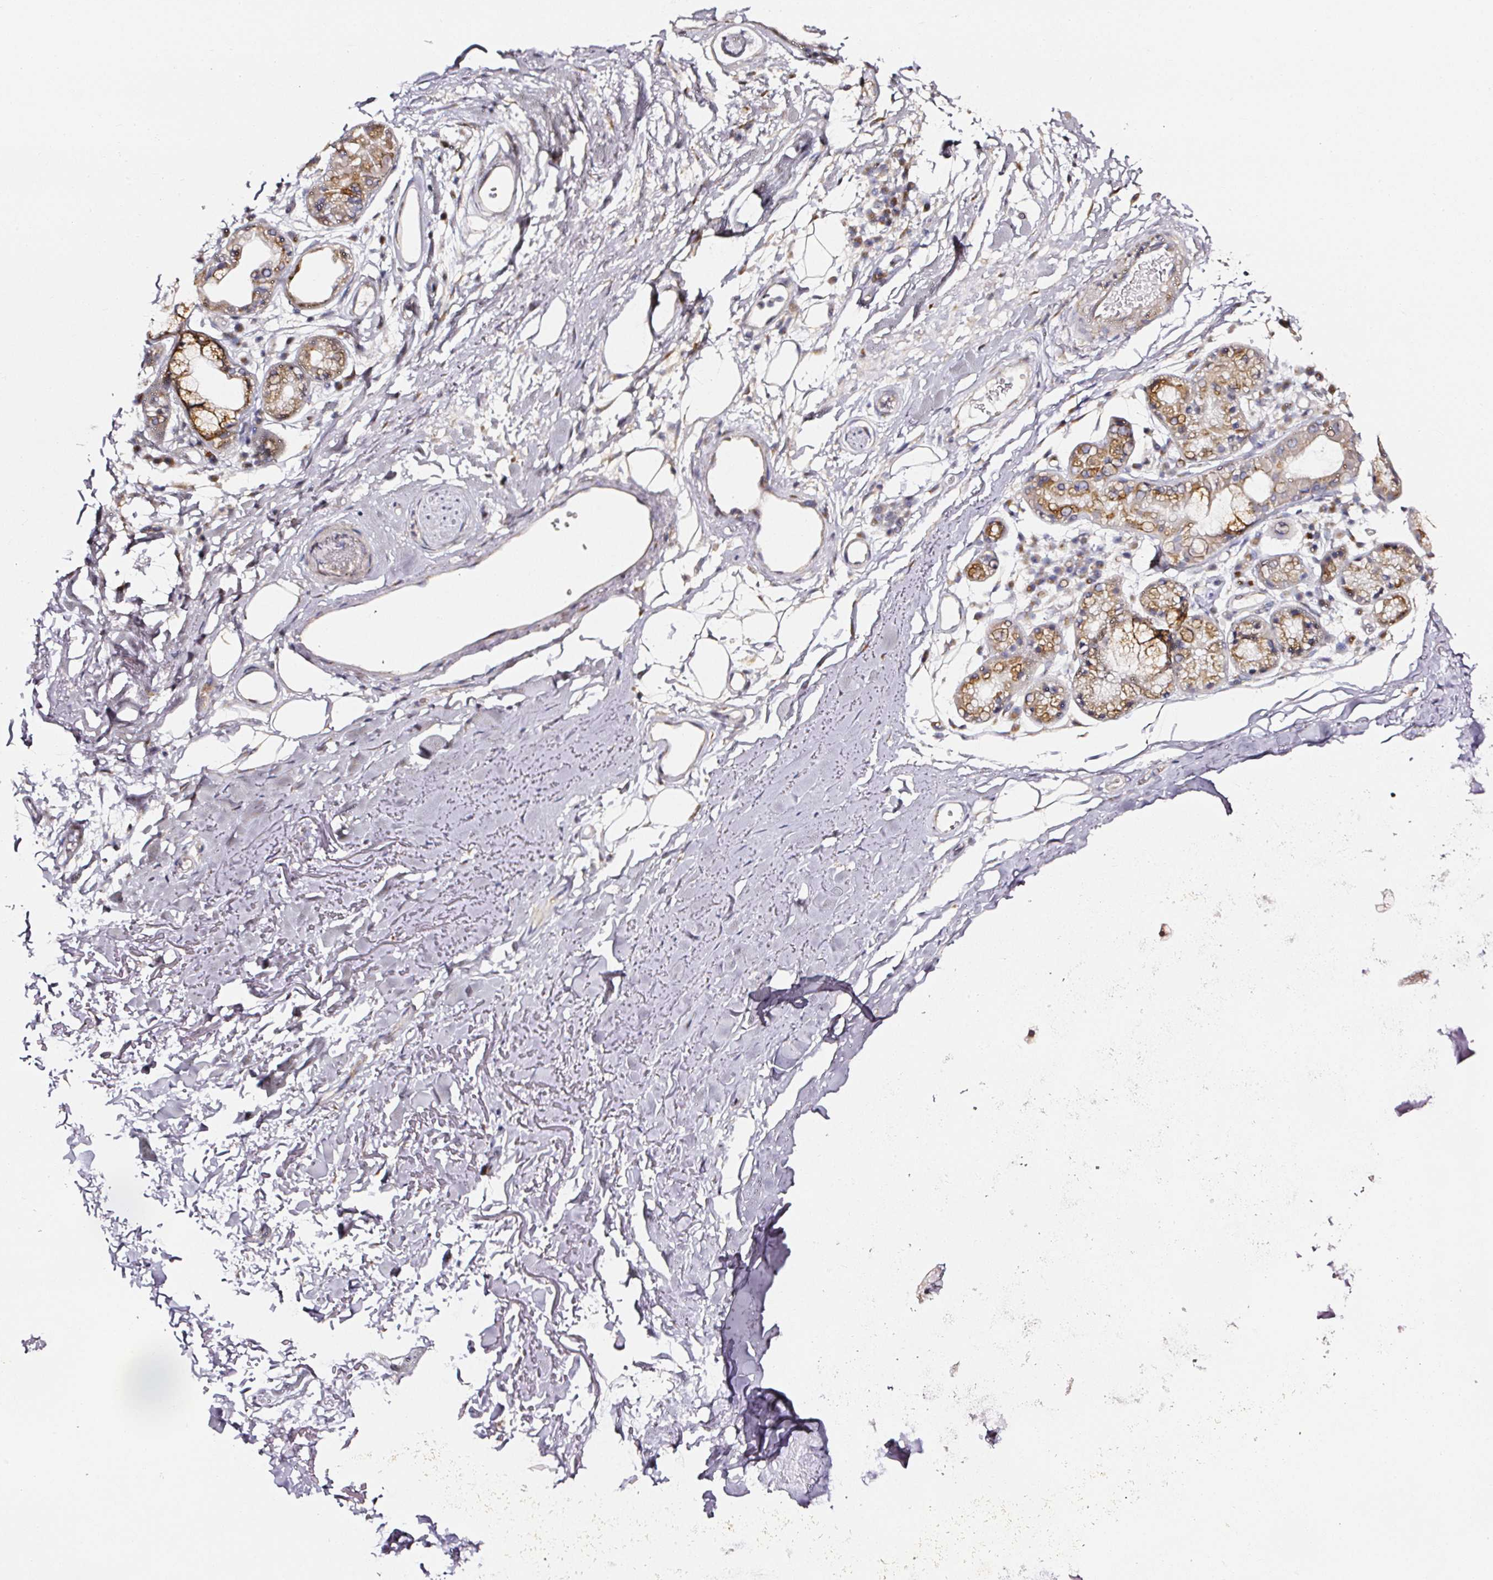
{"staining": {"intensity": "negative", "quantity": "none", "location": "none"}, "tissue": "adipose tissue", "cell_type": "Adipocytes", "image_type": "normal", "snomed": [{"axis": "morphology", "description": "Normal tissue, NOS"}, {"axis": "topography", "description": "Cartilage tissue"}], "caption": "High power microscopy image of an immunohistochemistry image of benign adipose tissue, revealing no significant staining in adipocytes. (DAB immunohistochemistry visualized using brightfield microscopy, high magnification).", "gene": "NTRK1", "patient": {"sex": "male", "age": 80}}